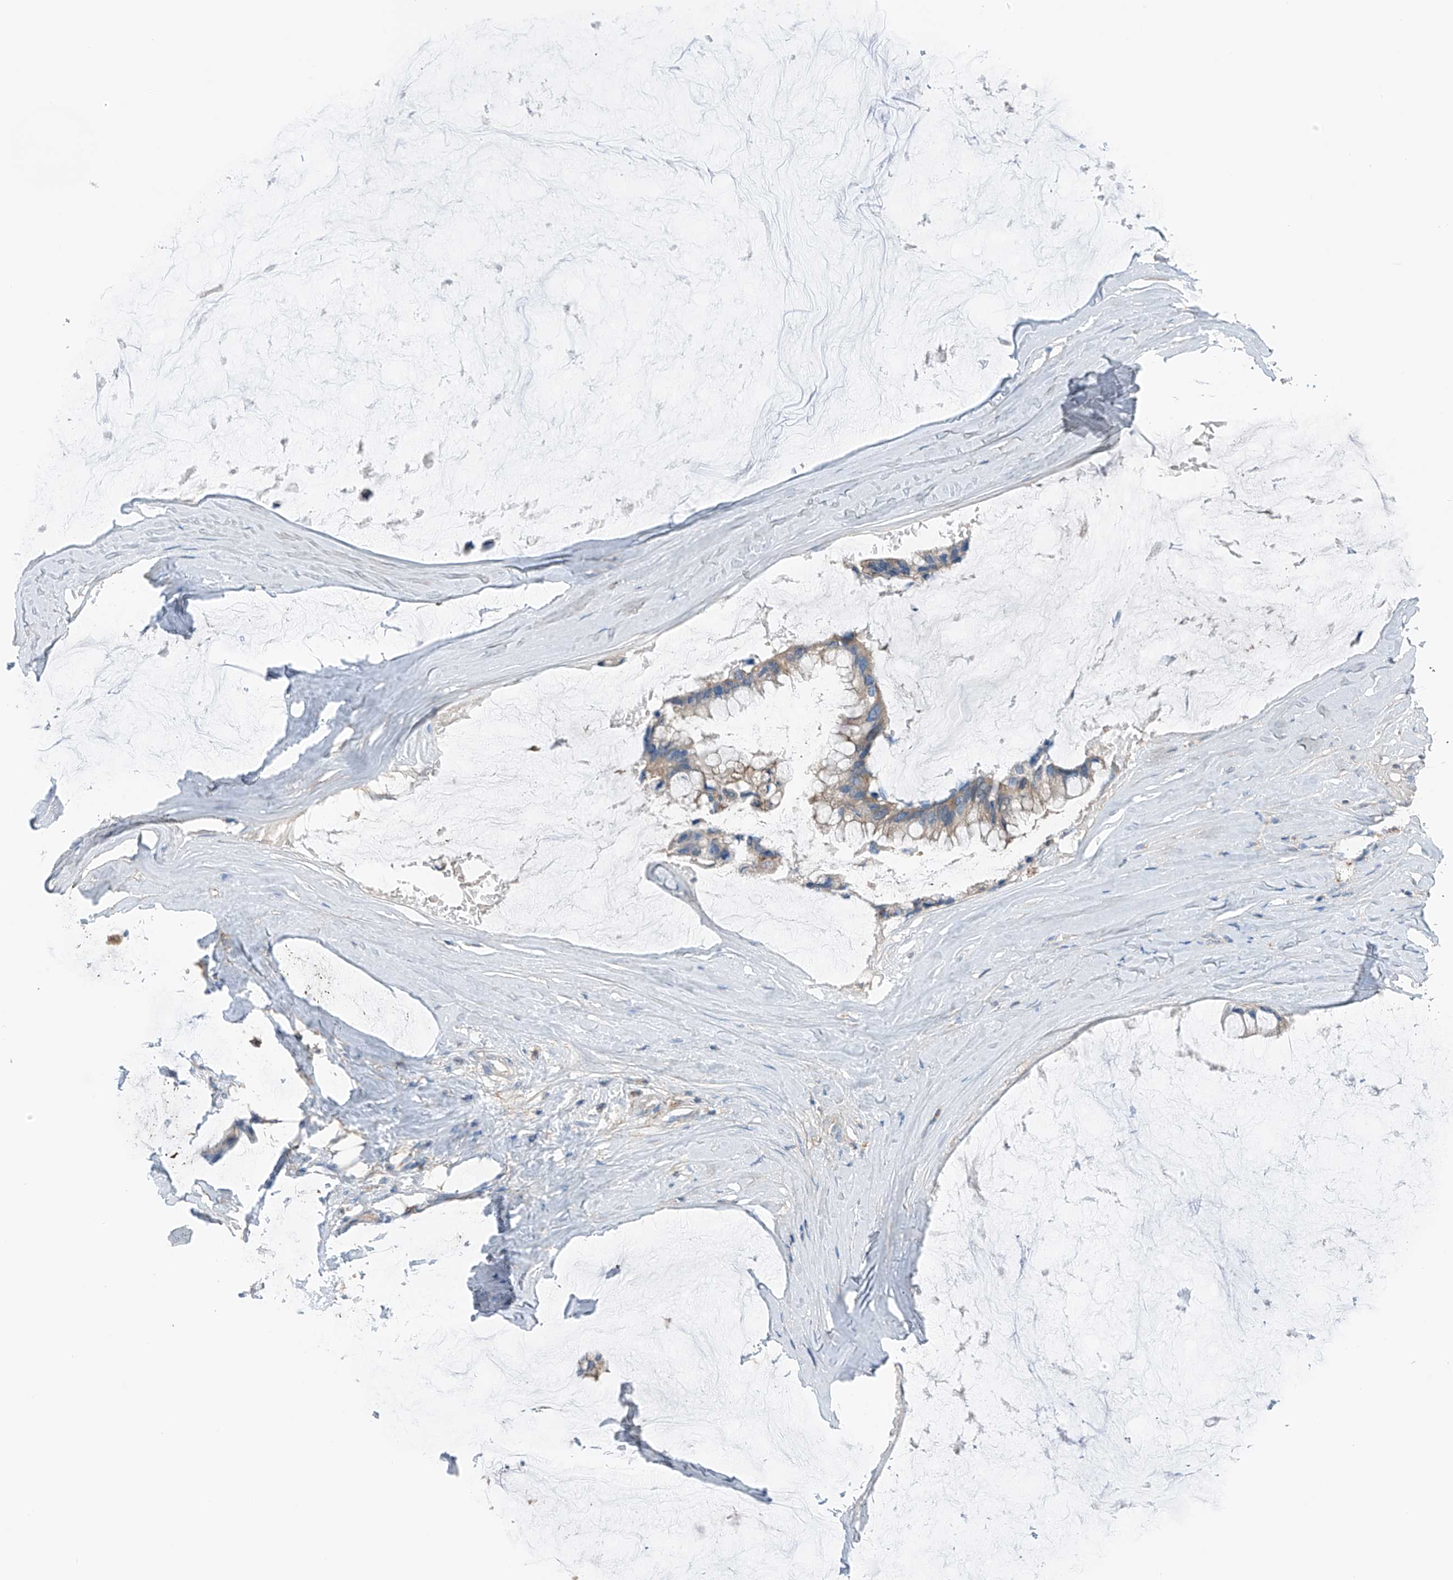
{"staining": {"intensity": "negative", "quantity": "none", "location": "none"}, "tissue": "ovarian cancer", "cell_type": "Tumor cells", "image_type": "cancer", "snomed": [{"axis": "morphology", "description": "Cystadenocarcinoma, mucinous, NOS"}, {"axis": "topography", "description": "Ovary"}], "caption": "Mucinous cystadenocarcinoma (ovarian) stained for a protein using immunohistochemistry exhibits no positivity tumor cells.", "gene": "NALCN", "patient": {"sex": "female", "age": 39}}